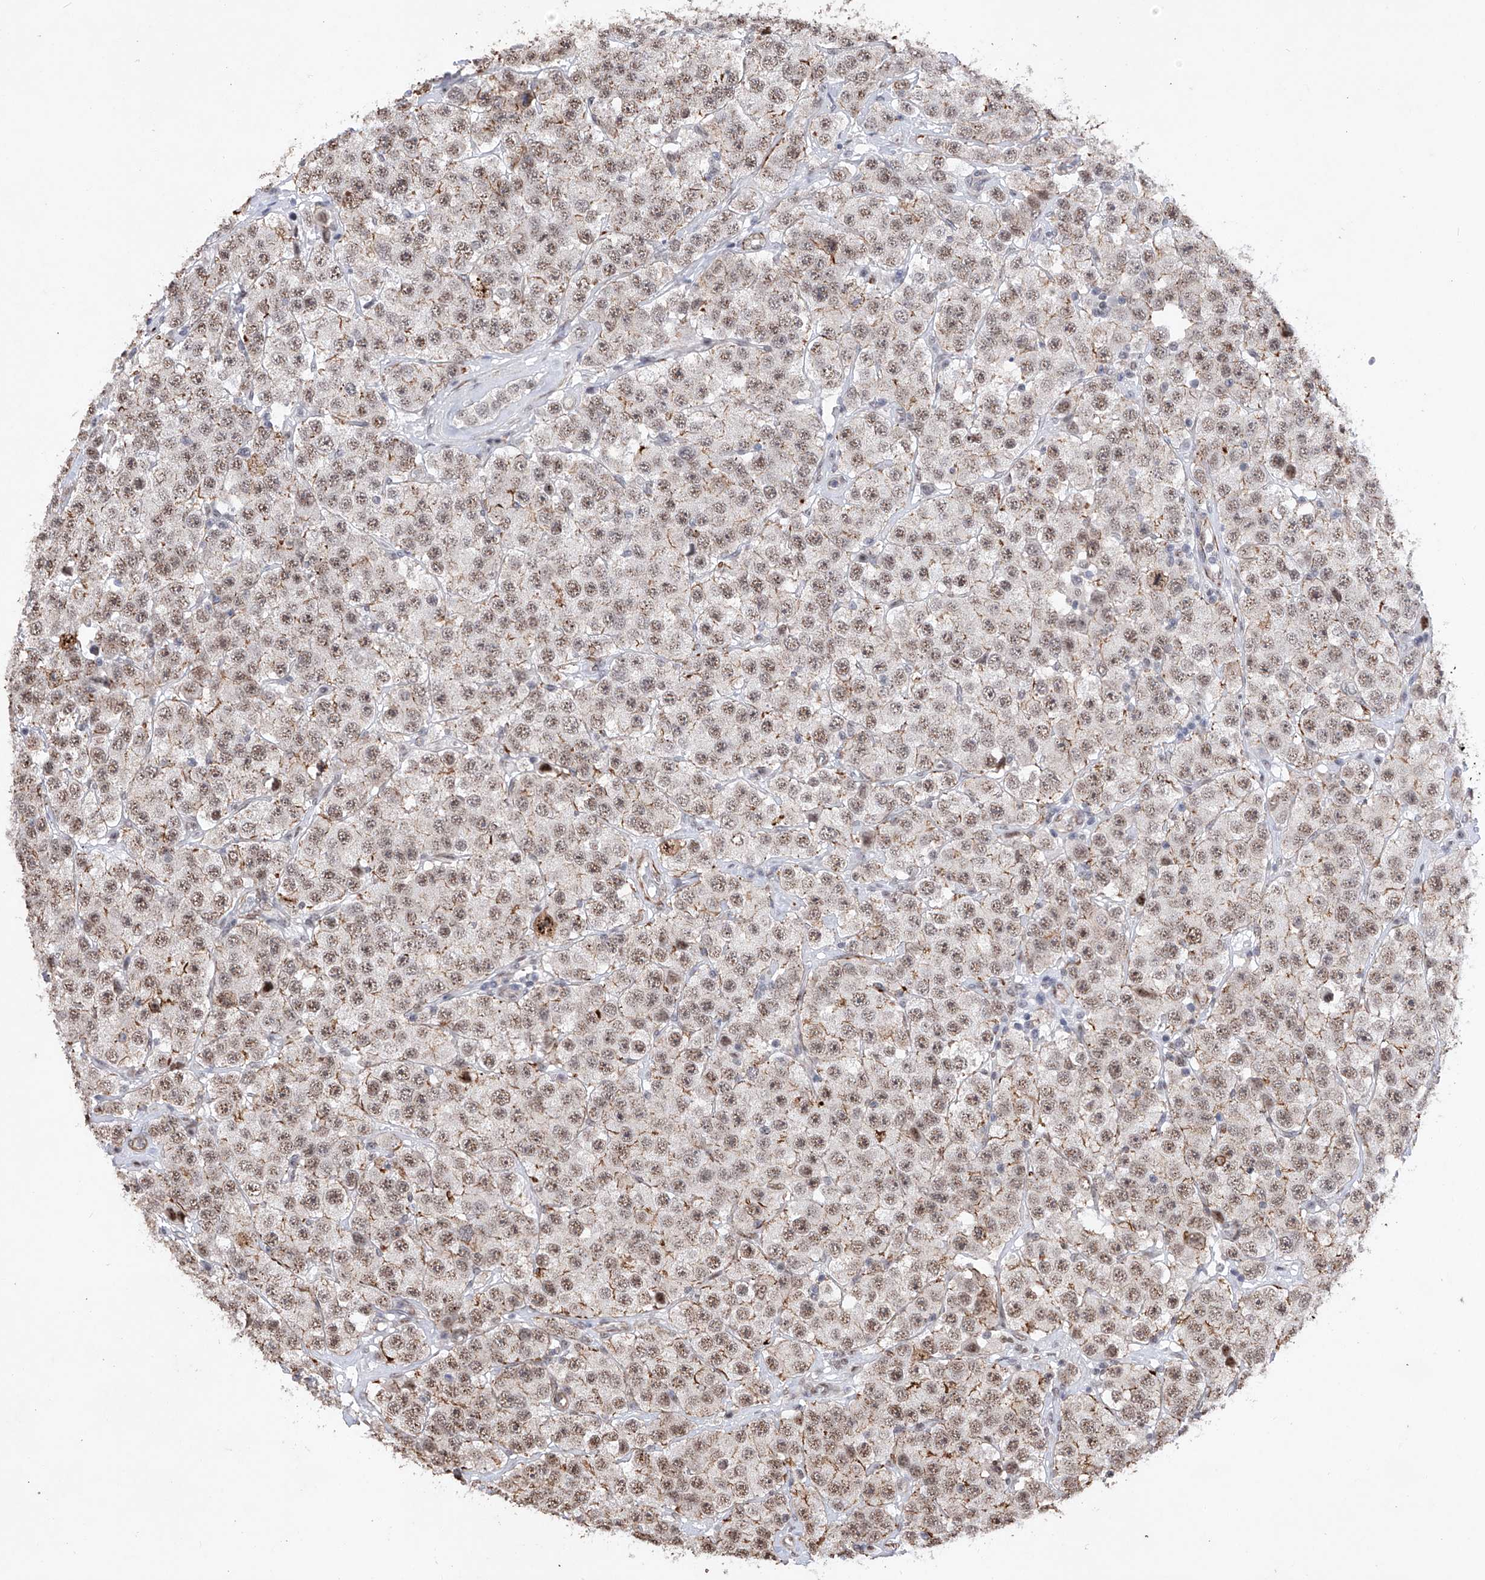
{"staining": {"intensity": "weak", "quantity": ">75%", "location": "nuclear"}, "tissue": "testis cancer", "cell_type": "Tumor cells", "image_type": "cancer", "snomed": [{"axis": "morphology", "description": "Seminoma, NOS"}, {"axis": "topography", "description": "Testis"}], "caption": "IHC of human testis cancer (seminoma) exhibits low levels of weak nuclear expression in approximately >75% of tumor cells.", "gene": "NFATC4", "patient": {"sex": "male", "age": 28}}